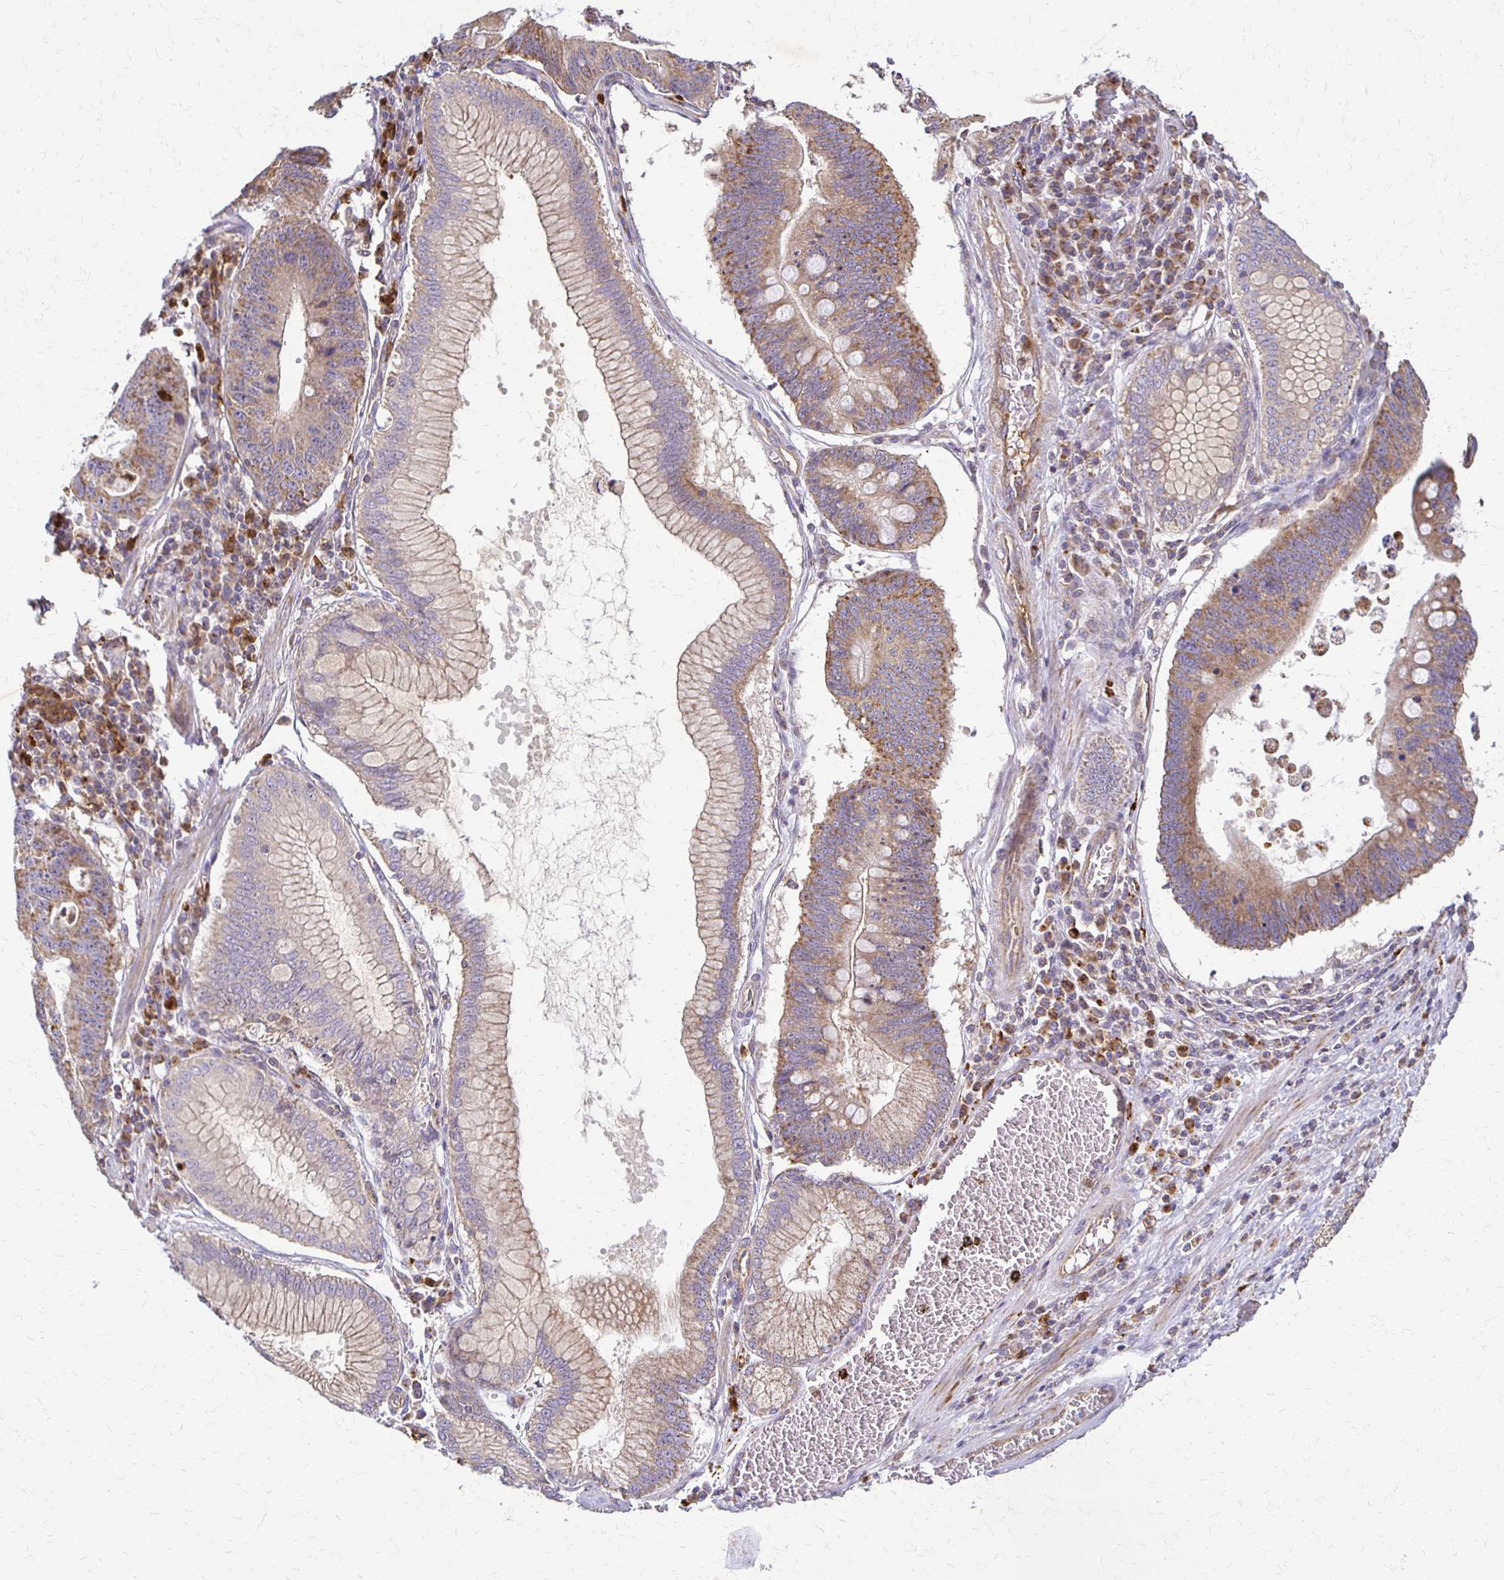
{"staining": {"intensity": "moderate", "quantity": "25%-75%", "location": "cytoplasmic/membranous"}, "tissue": "stomach cancer", "cell_type": "Tumor cells", "image_type": "cancer", "snomed": [{"axis": "morphology", "description": "Adenocarcinoma, NOS"}, {"axis": "topography", "description": "Stomach"}], "caption": "Stomach cancer stained with a protein marker demonstrates moderate staining in tumor cells.", "gene": "EIF4EBP2", "patient": {"sex": "male", "age": 59}}